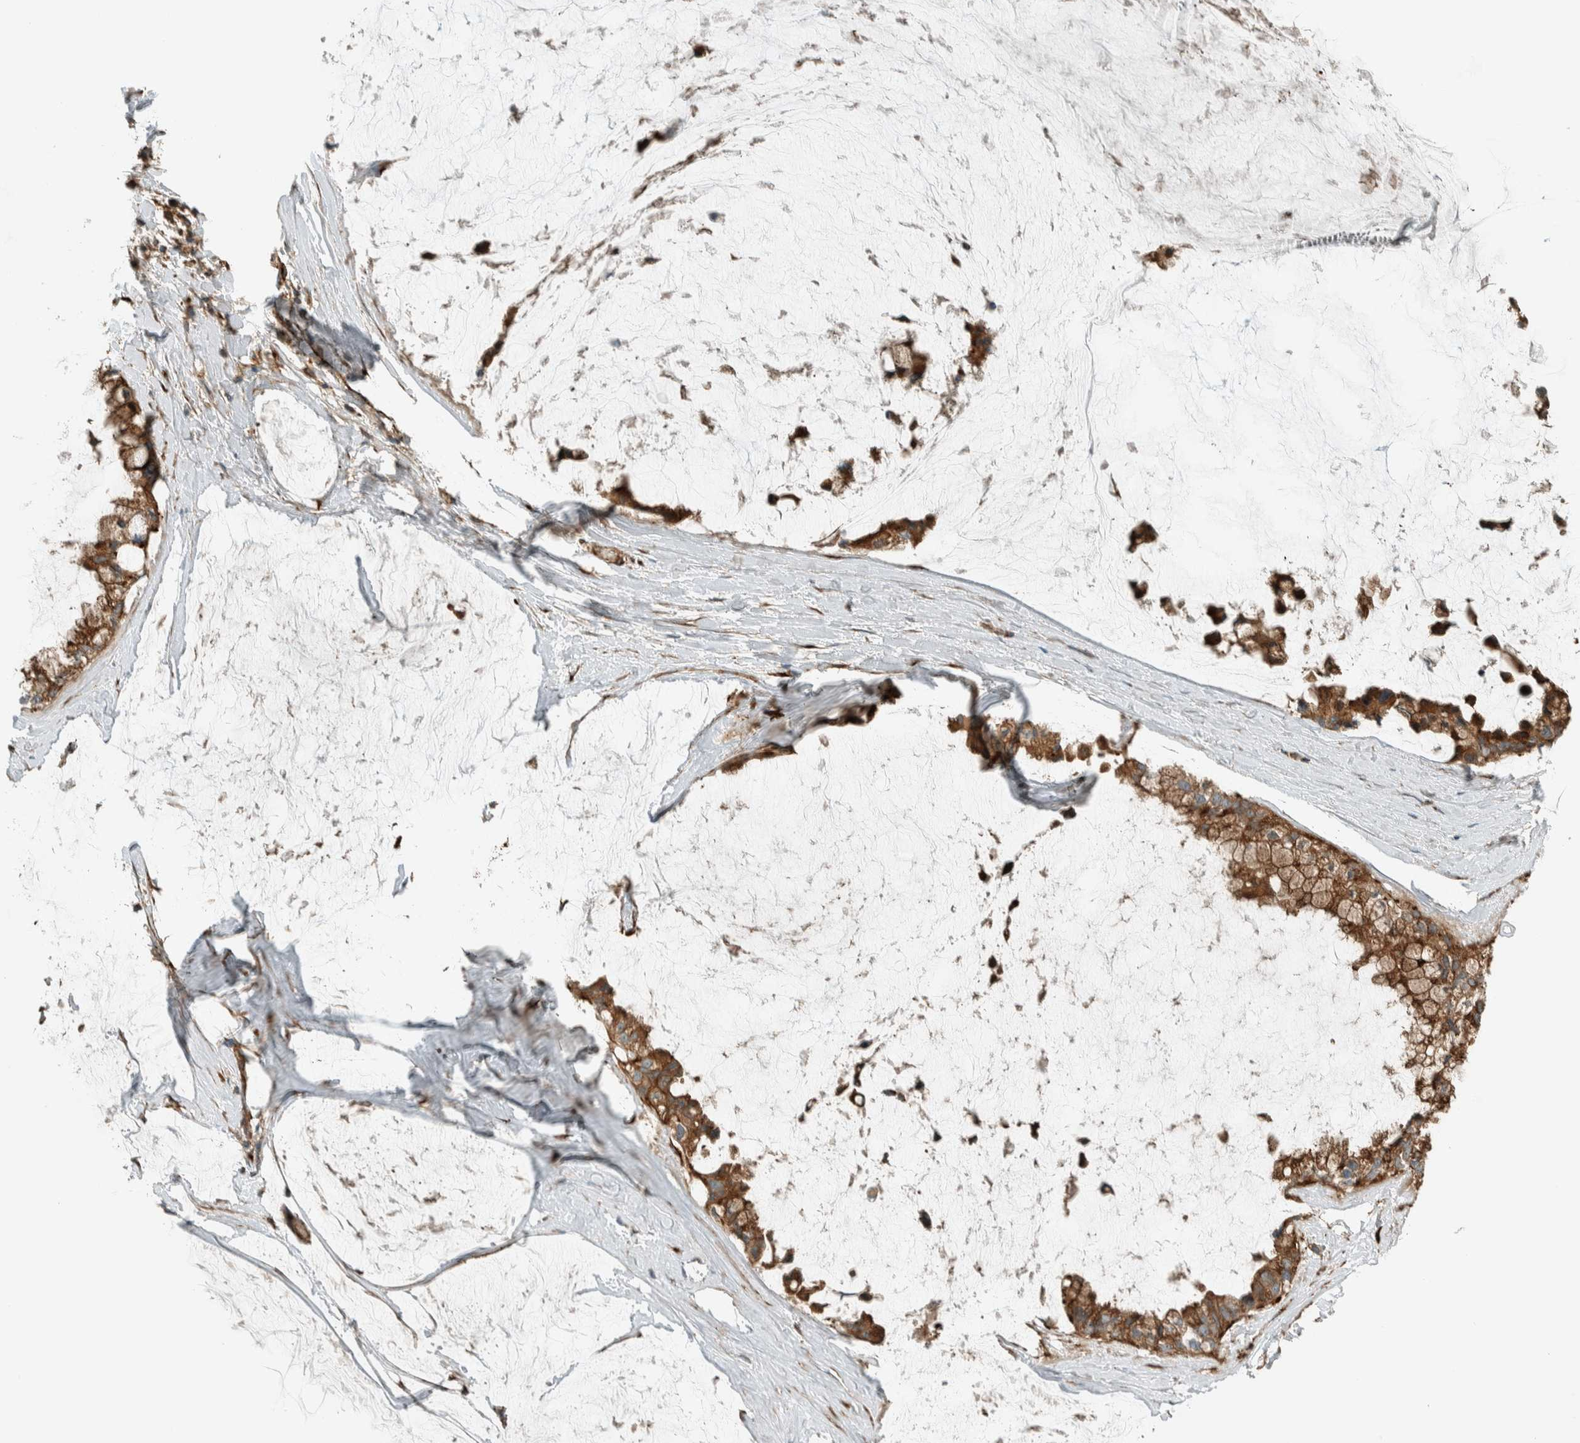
{"staining": {"intensity": "moderate", "quantity": ">75%", "location": "cytoplasmic/membranous"}, "tissue": "ovarian cancer", "cell_type": "Tumor cells", "image_type": "cancer", "snomed": [{"axis": "morphology", "description": "Cystadenocarcinoma, mucinous, NOS"}, {"axis": "topography", "description": "Ovary"}], "caption": "An image showing moderate cytoplasmic/membranous expression in approximately >75% of tumor cells in ovarian cancer, as visualized by brown immunohistochemical staining.", "gene": "EXOC7", "patient": {"sex": "female", "age": 39}}